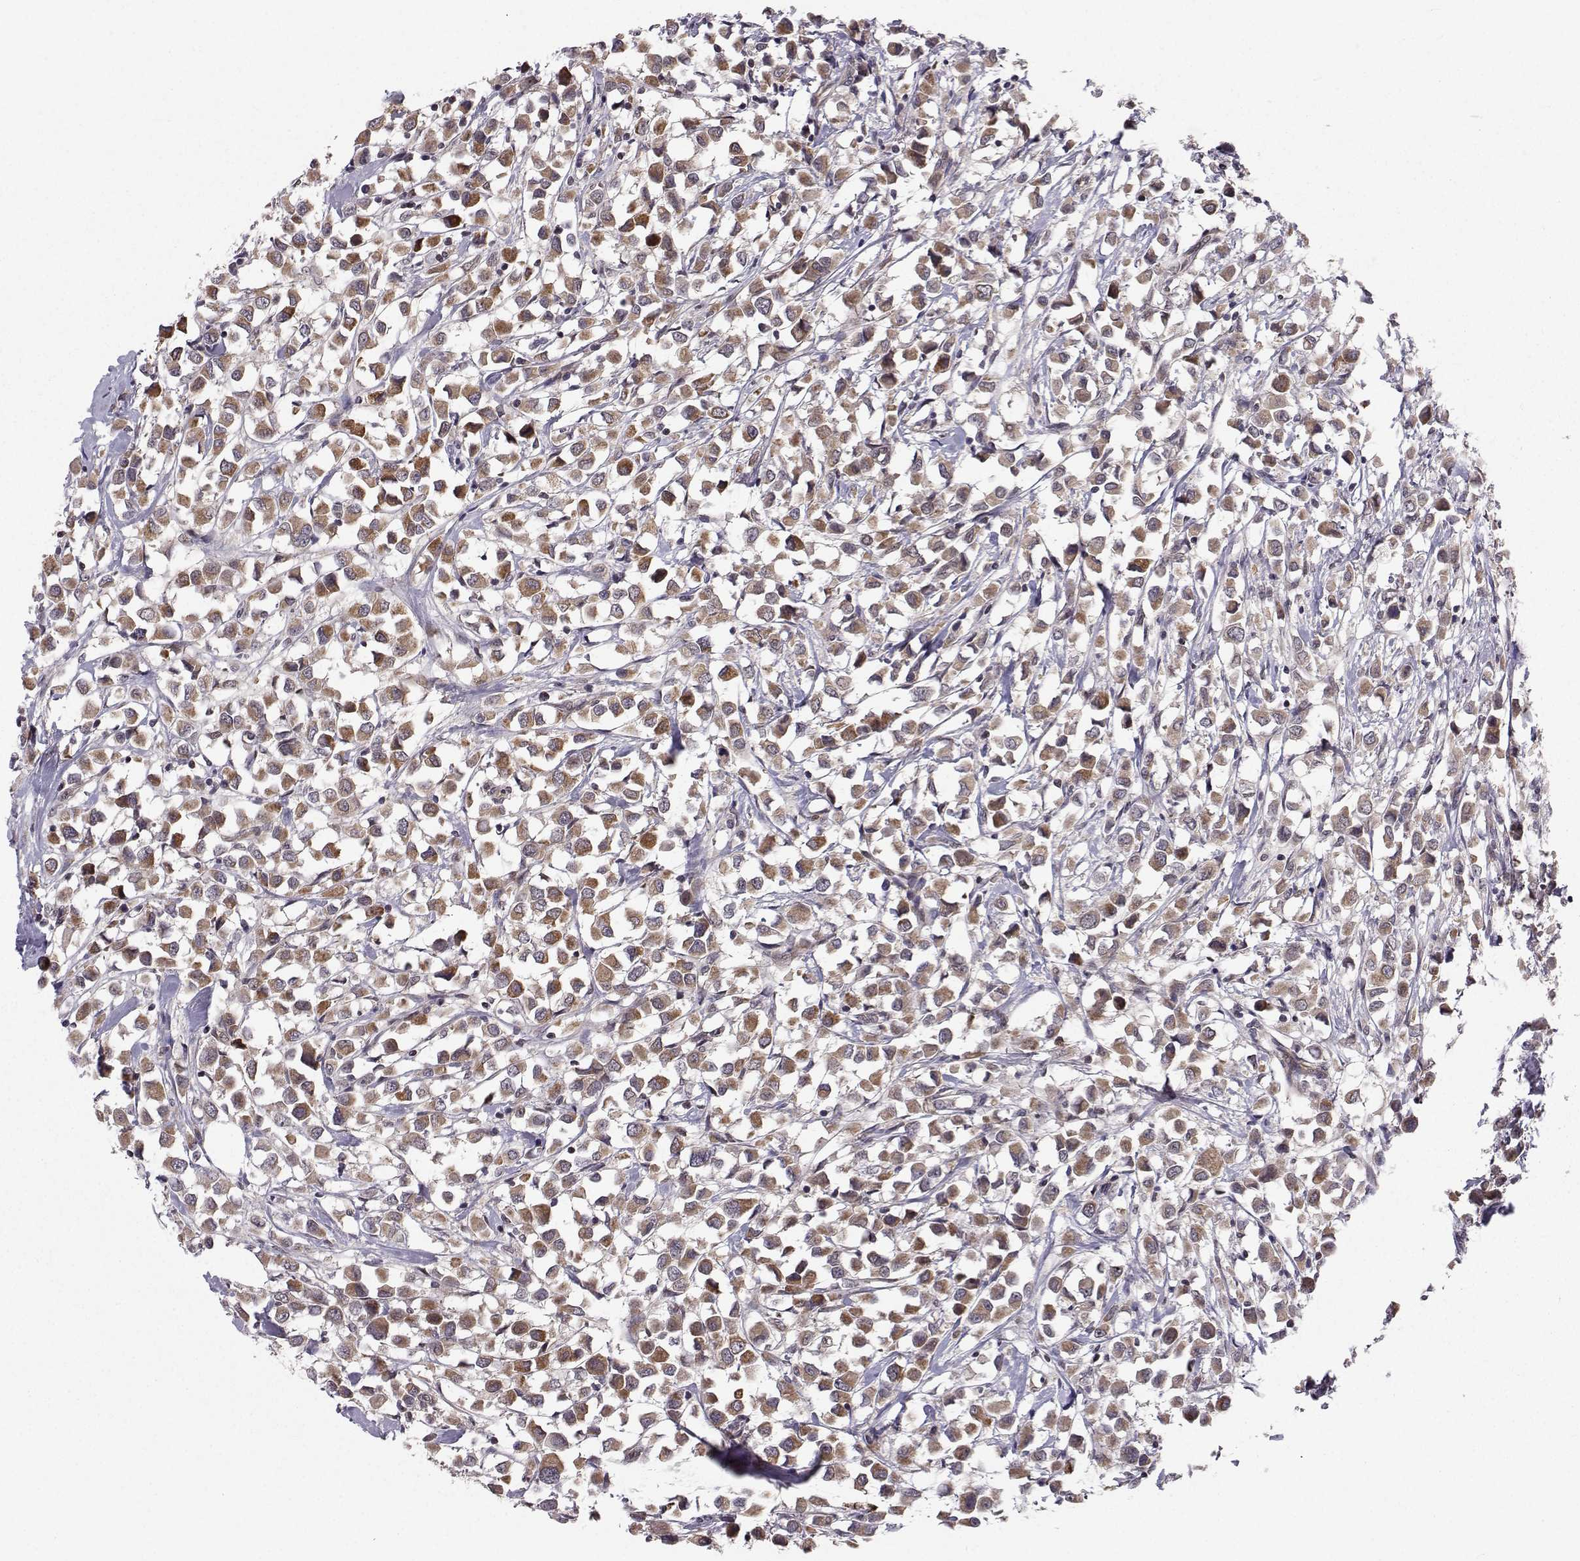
{"staining": {"intensity": "moderate", "quantity": ">75%", "location": "cytoplasmic/membranous"}, "tissue": "breast cancer", "cell_type": "Tumor cells", "image_type": "cancer", "snomed": [{"axis": "morphology", "description": "Duct carcinoma"}, {"axis": "topography", "description": "Breast"}], "caption": "The histopathology image reveals a brown stain indicating the presence of a protein in the cytoplasmic/membranous of tumor cells in breast invasive ductal carcinoma.", "gene": "PKN2", "patient": {"sex": "female", "age": 61}}